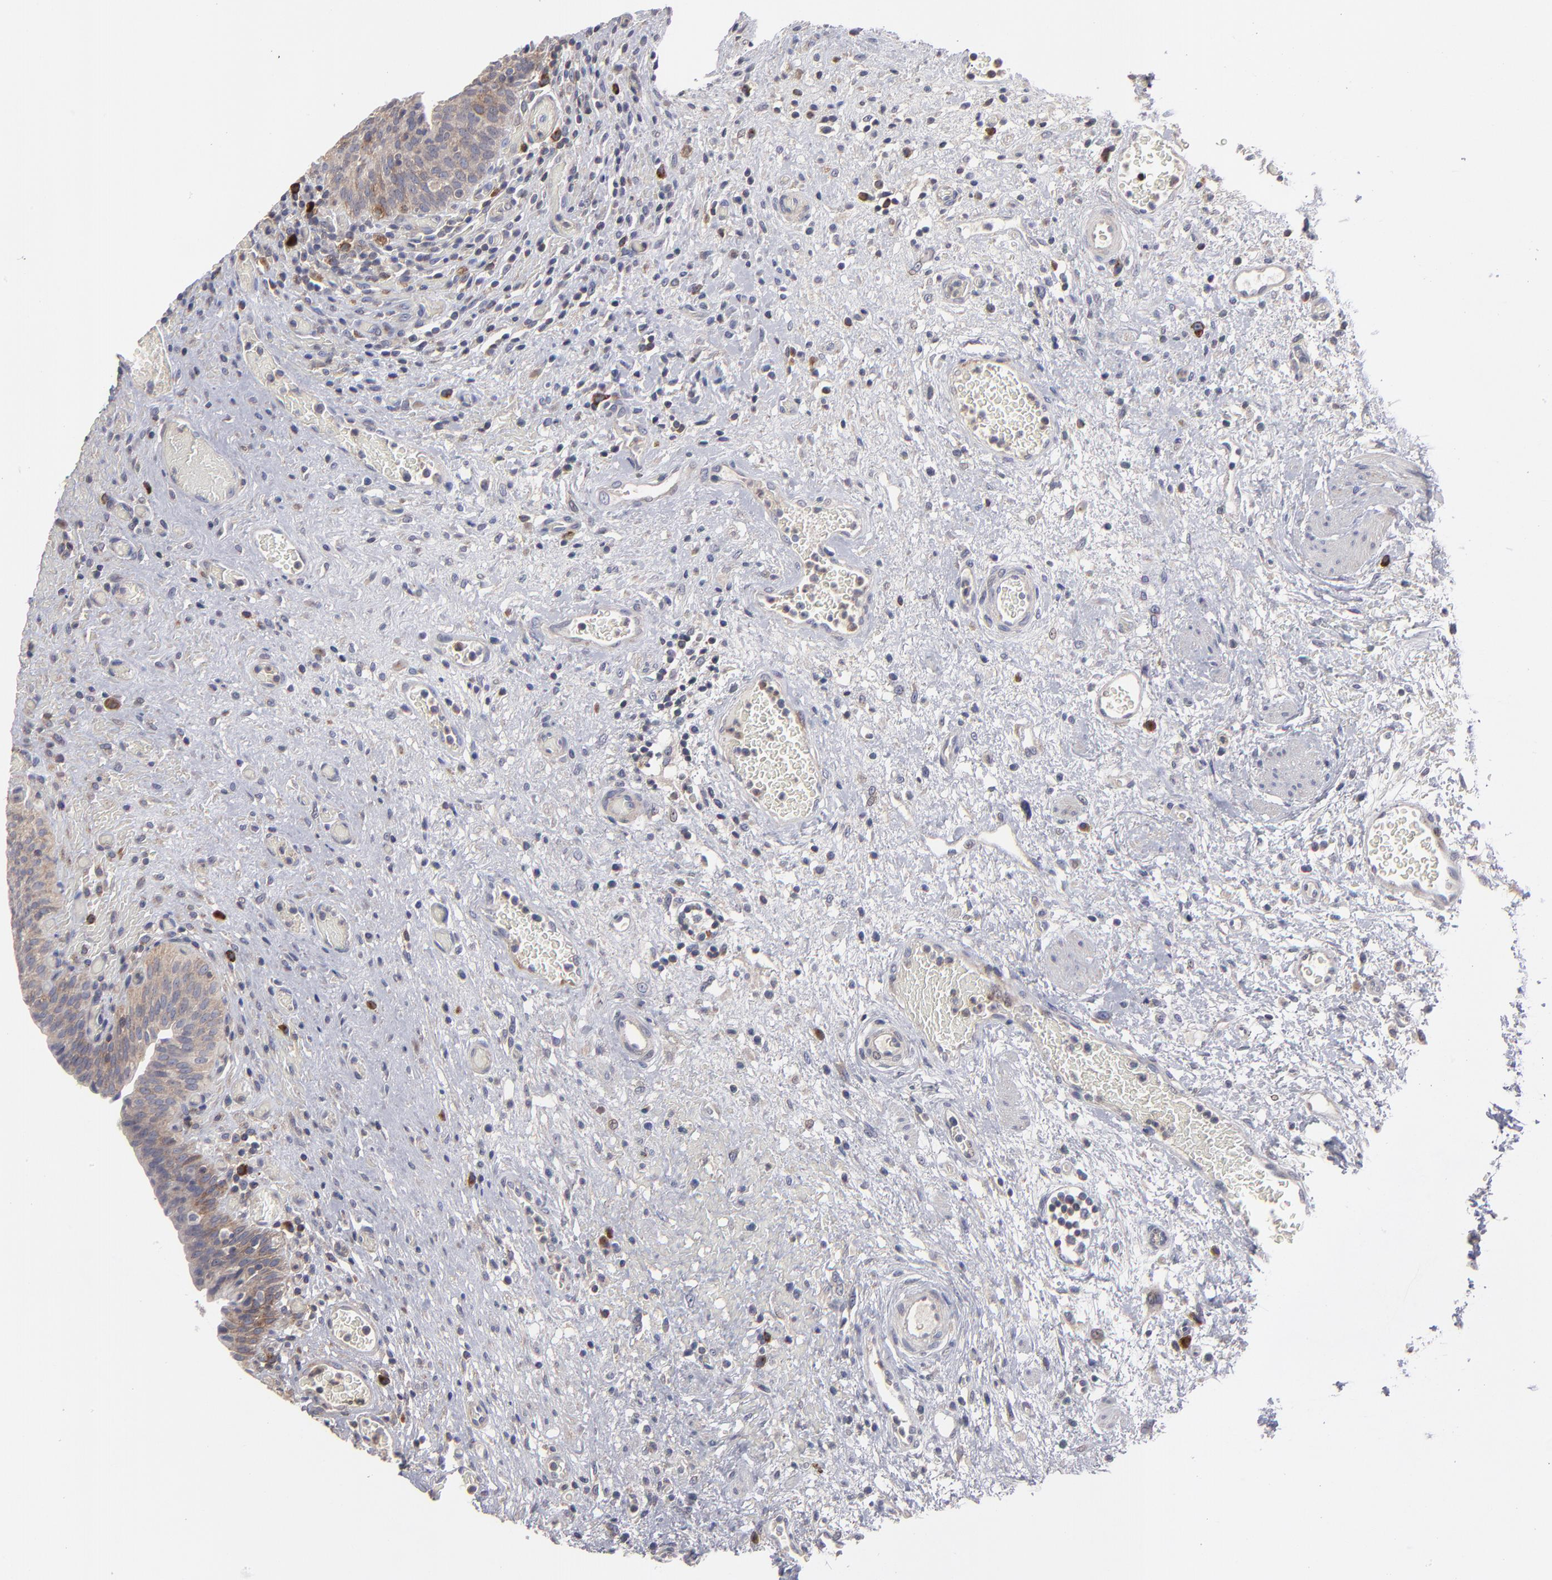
{"staining": {"intensity": "weak", "quantity": ">75%", "location": "cytoplasmic/membranous"}, "tissue": "urinary bladder", "cell_type": "Urothelial cells", "image_type": "normal", "snomed": [{"axis": "morphology", "description": "Normal tissue, NOS"}, {"axis": "morphology", "description": "Urothelial carcinoma, High grade"}, {"axis": "topography", "description": "Urinary bladder"}], "caption": "Immunohistochemistry (IHC) micrograph of unremarkable urinary bladder stained for a protein (brown), which demonstrates low levels of weak cytoplasmic/membranous positivity in about >75% of urothelial cells.", "gene": "CEP97", "patient": {"sex": "male", "age": 51}}